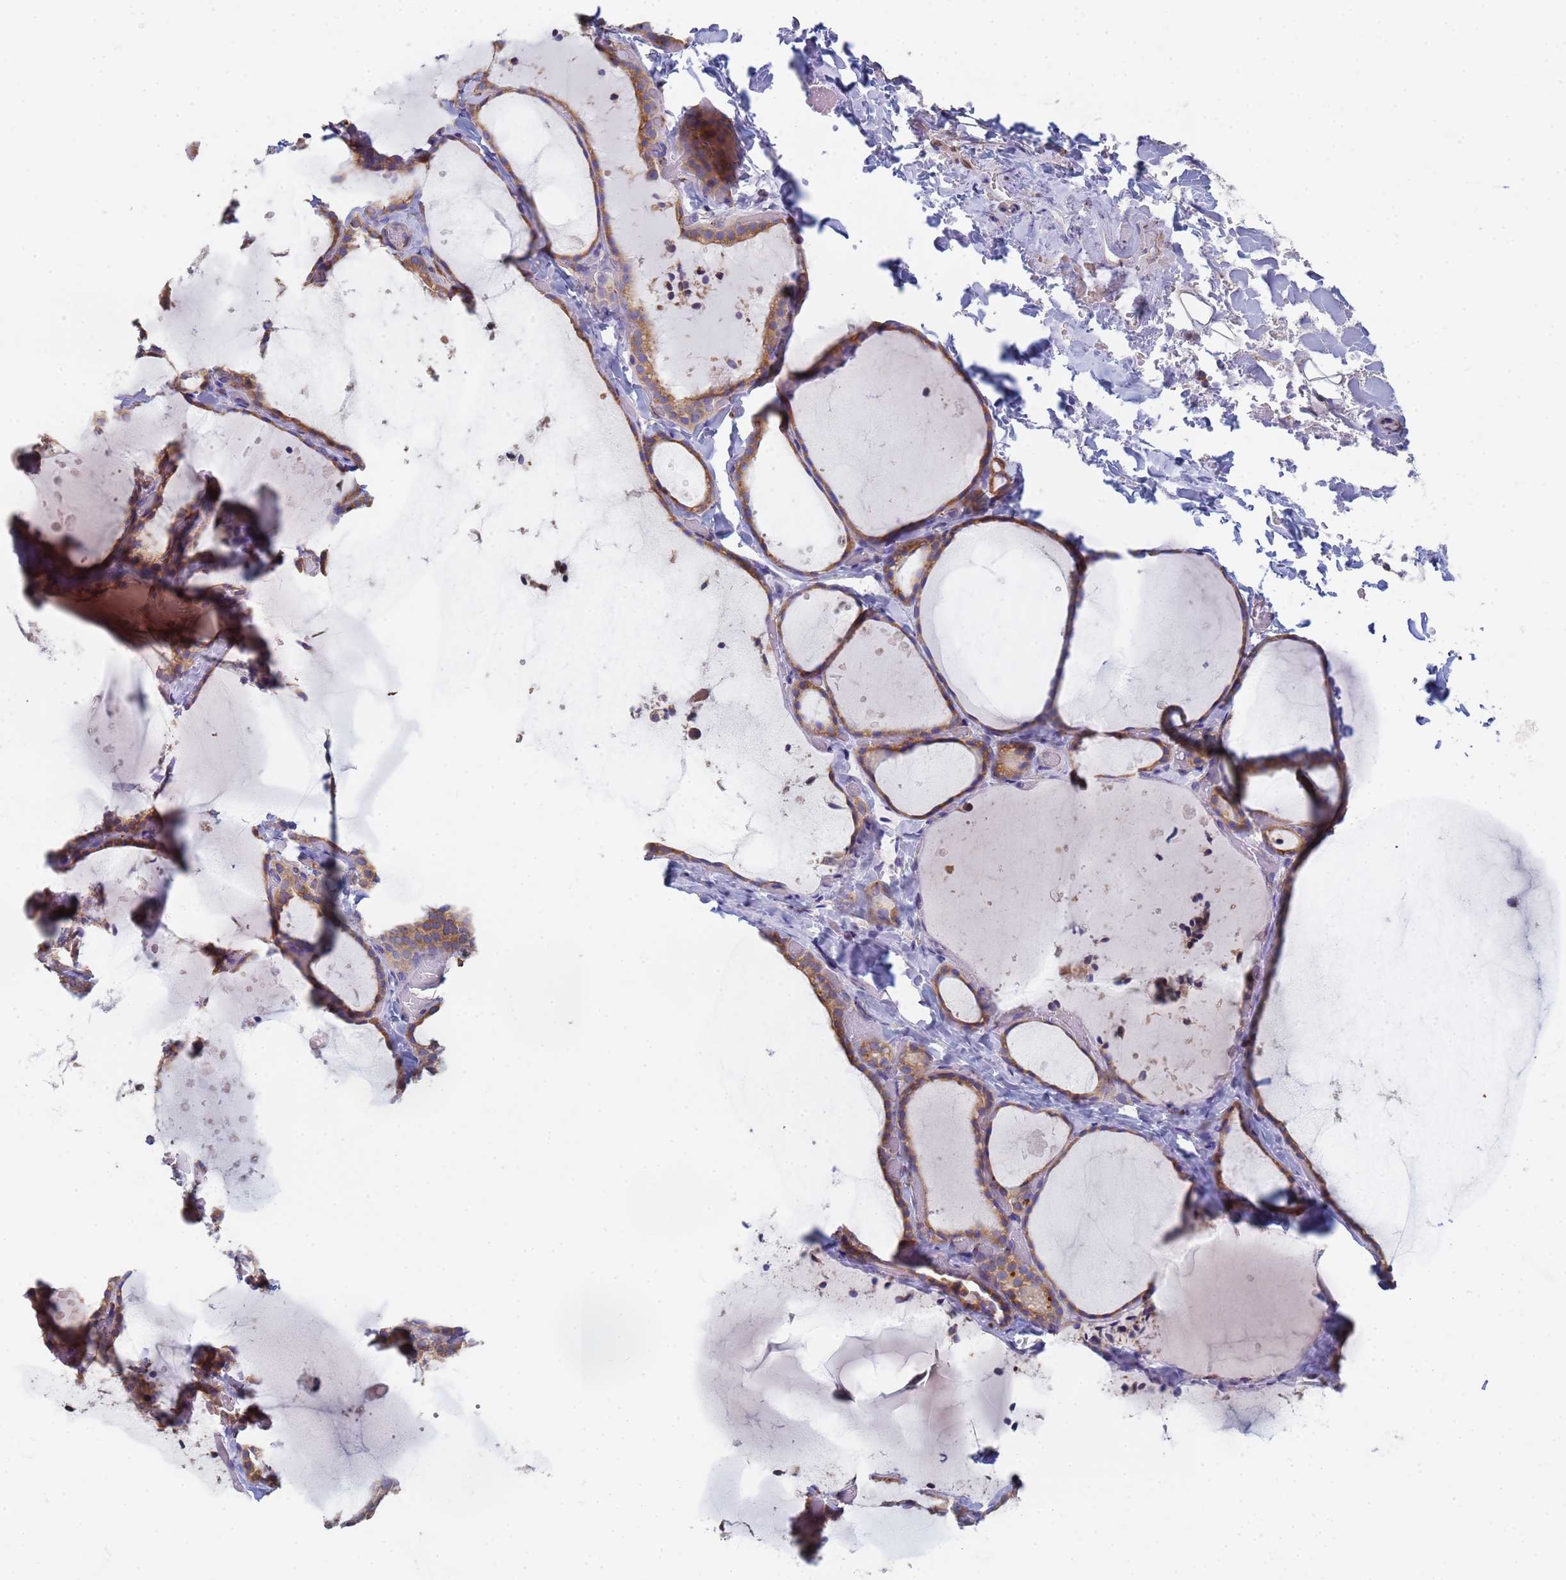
{"staining": {"intensity": "moderate", "quantity": ">75%", "location": "cytoplasmic/membranous"}, "tissue": "thyroid gland", "cell_type": "Glandular cells", "image_type": "normal", "snomed": [{"axis": "morphology", "description": "Normal tissue, NOS"}, {"axis": "topography", "description": "Thyroid gland"}], "caption": "High-power microscopy captured an IHC histopathology image of unremarkable thyroid gland, revealing moderate cytoplasmic/membranous staining in approximately >75% of glandular cells.", "gene": "GDAP2", "patient": {"sex": "female", "age": 44}}